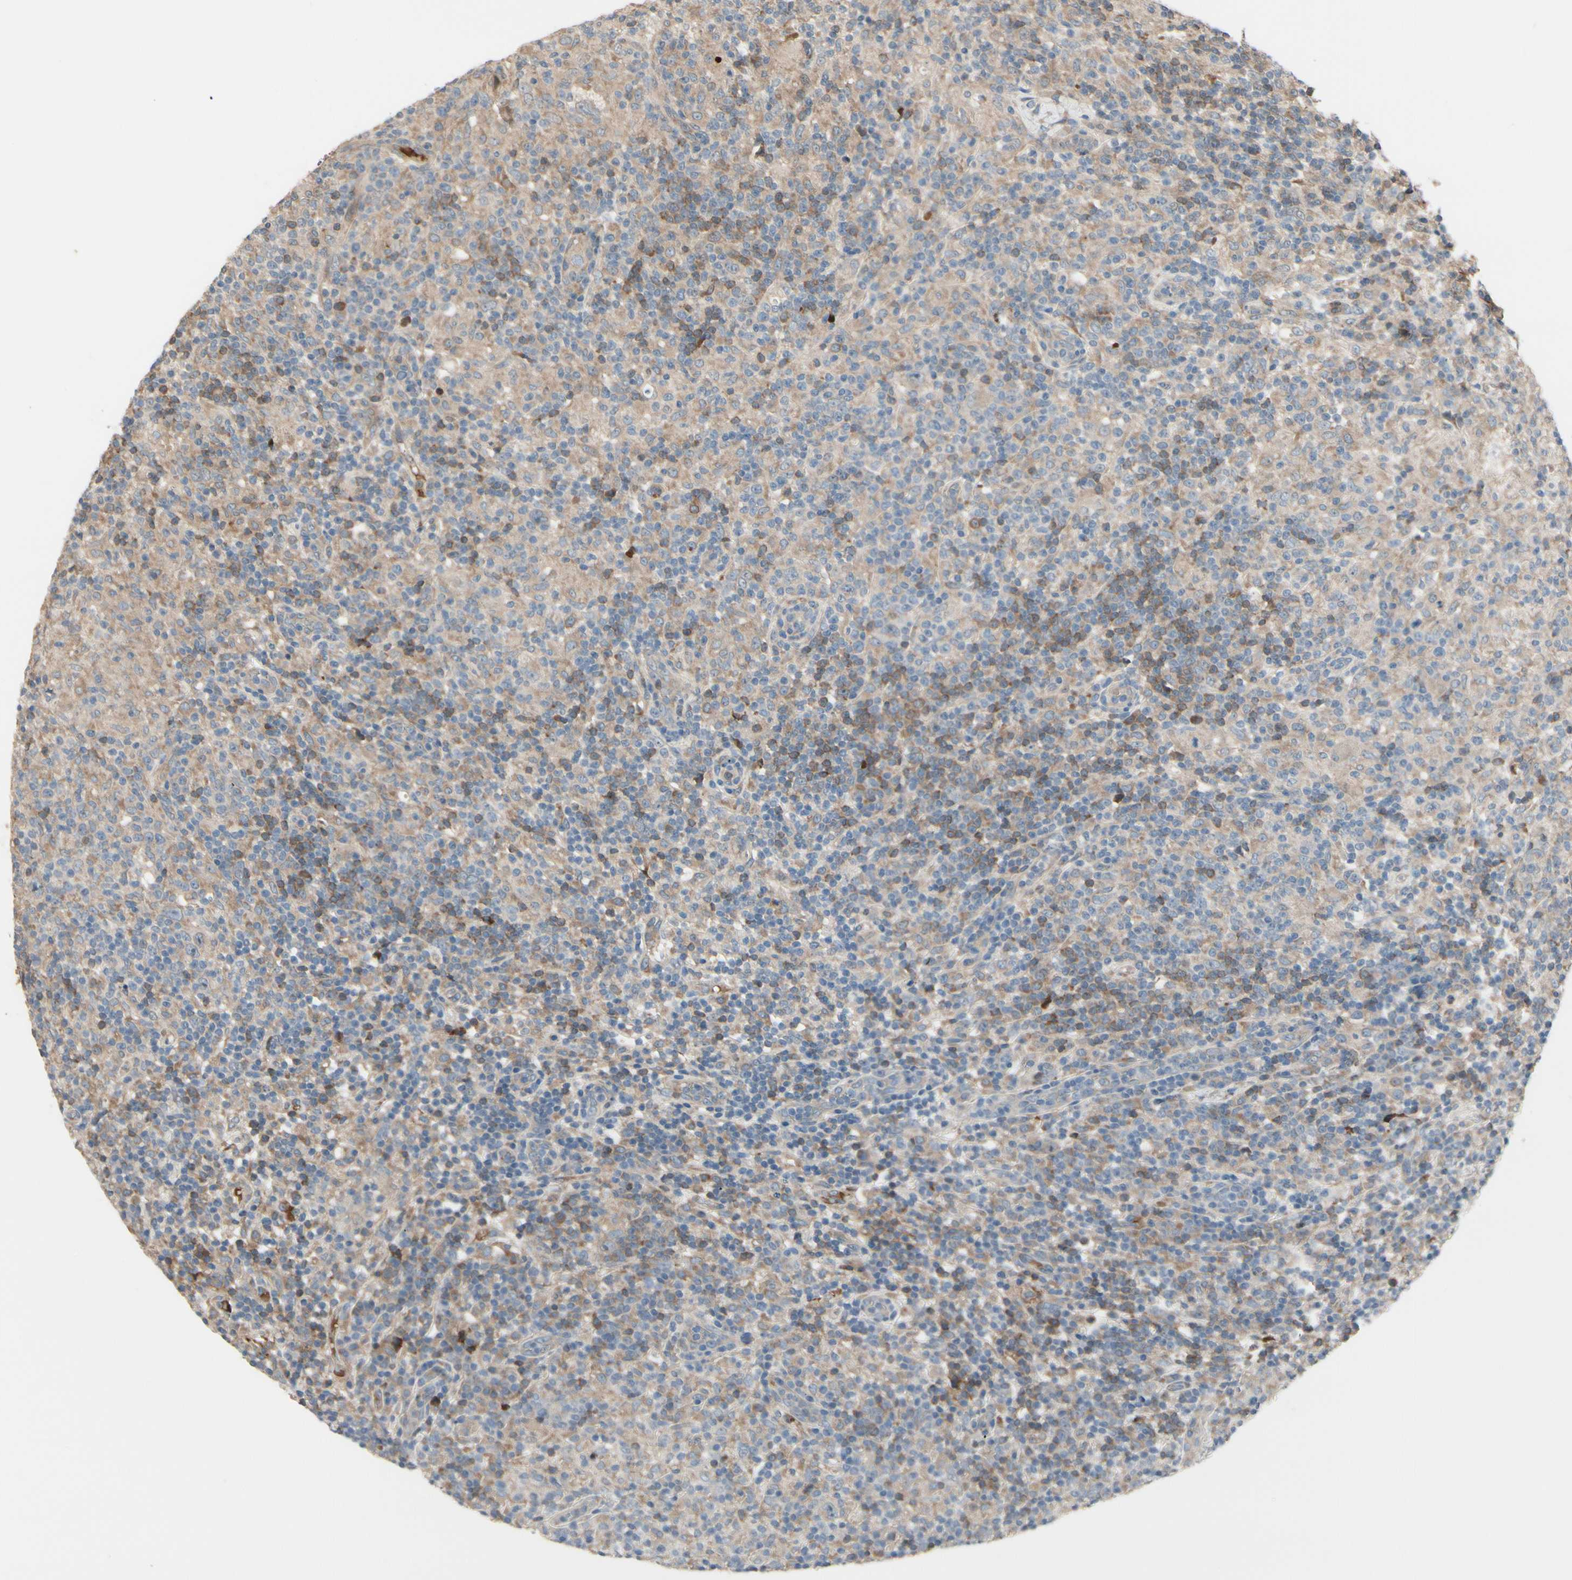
{"staining": {"intensity": "negative", "quantity": "none", "location": "none"}, "tissue": "lymphoma", "cell_type": "Tumor cells", "image_type": "cancer", "snomed": [{"axis": "morphology", "description": "Hodgkin's disease, NOS"}, {"axis": "topography", "description": "Lymph node"}], "caption": "The histopathology image reveals no staining of tumor cells in lymphoma.", "gene": "SNX29", "patient": {"sex": "male", "age": 70}}